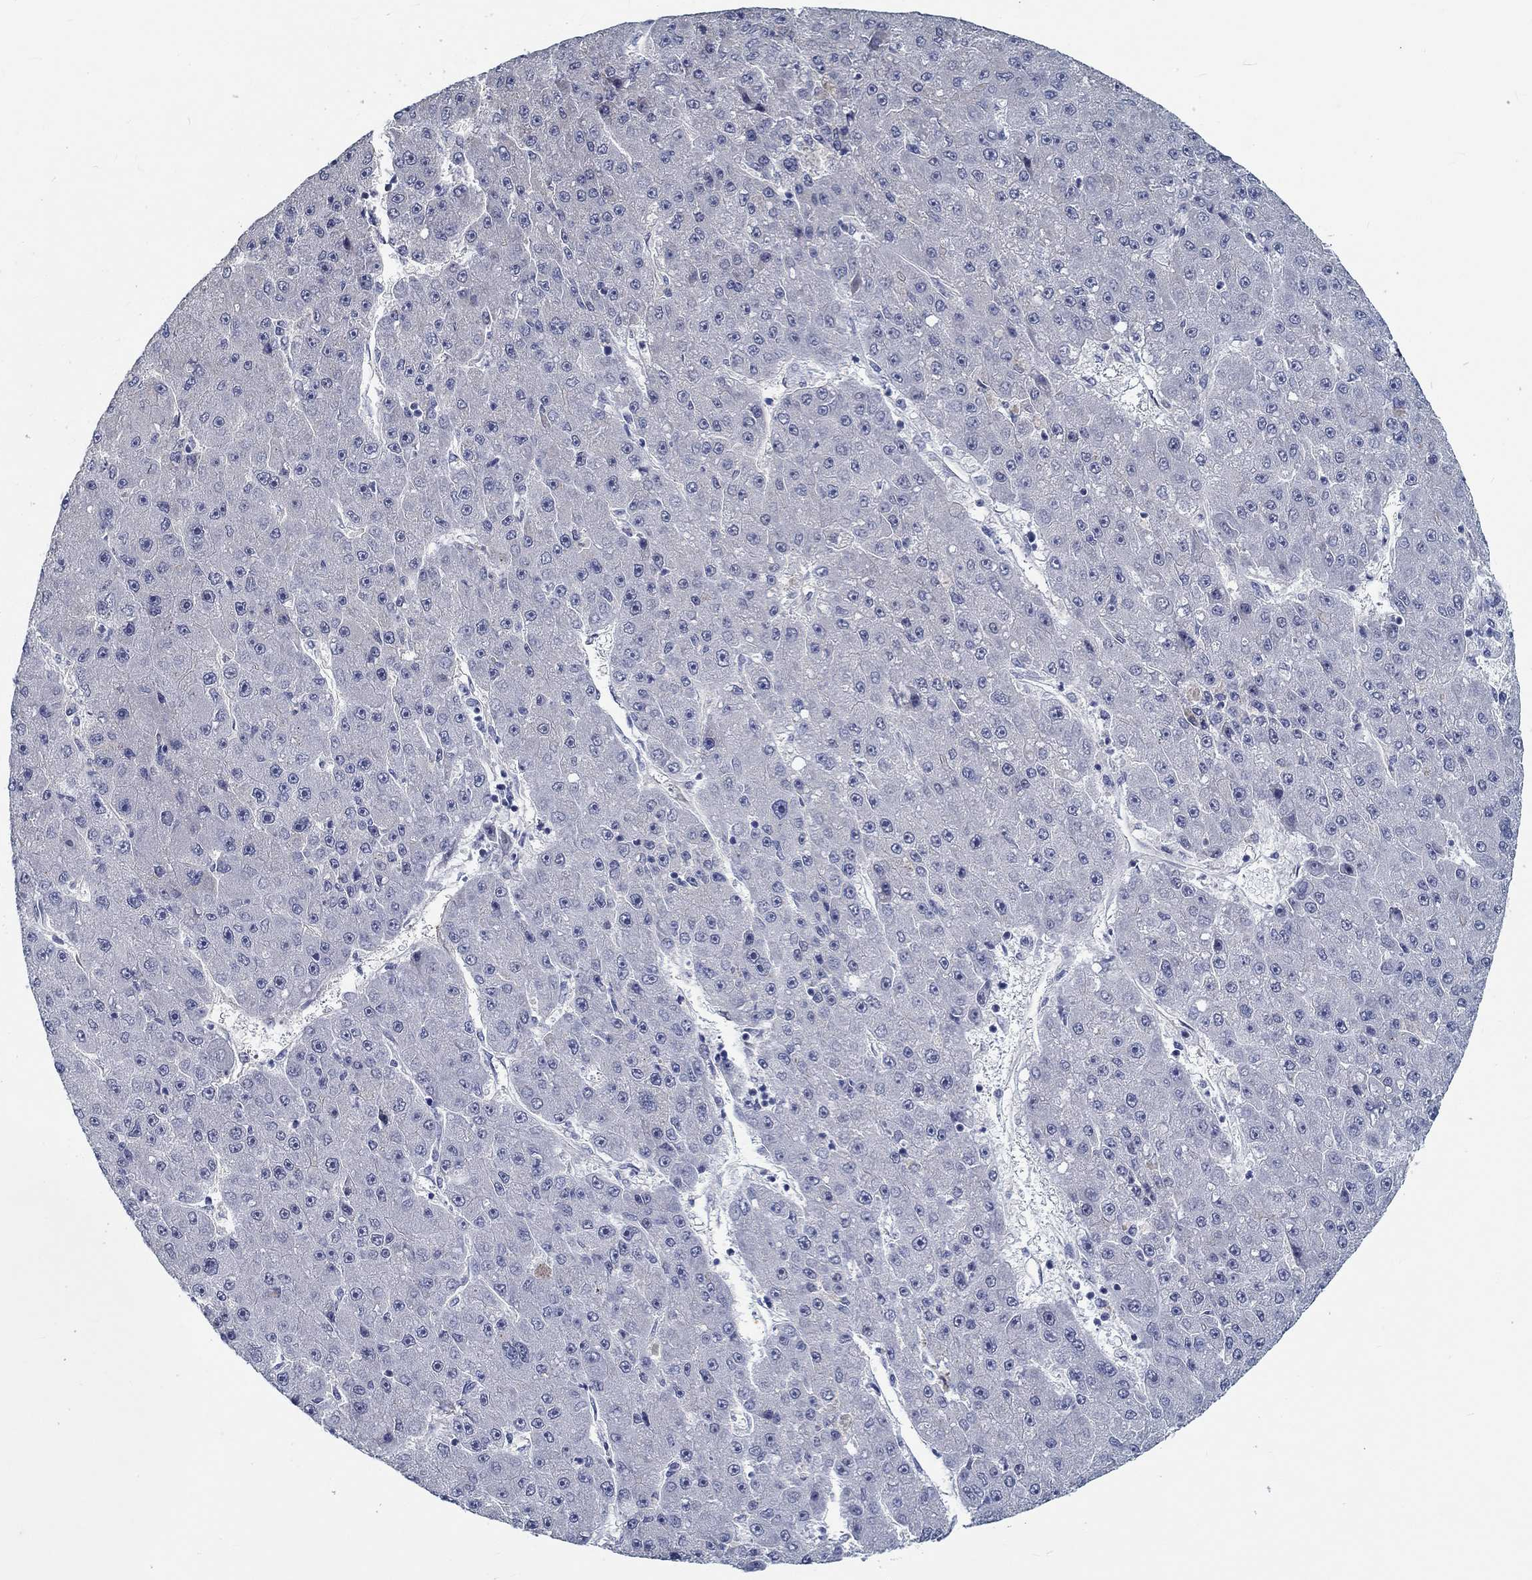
{"staining": {"intensity": "negative", "quantity": "none", "location": "none"}, "tissue": "liver cancer", "cell_type": "Tumor cells", "image_type": "cancer", "snomed": [{"axis": "morphology", "description": "Carcinoma, Hepatocellular, NOS"}, {"axis": "topography", "description": "Liver"}], "caption": "Hepatocellular carcinoma (liver) stained for a protein using immunohistochemistry exhibits no staining tumor cells.", "gene": "MYBPC1", "patient": {"sex": "male", "age": 67}}